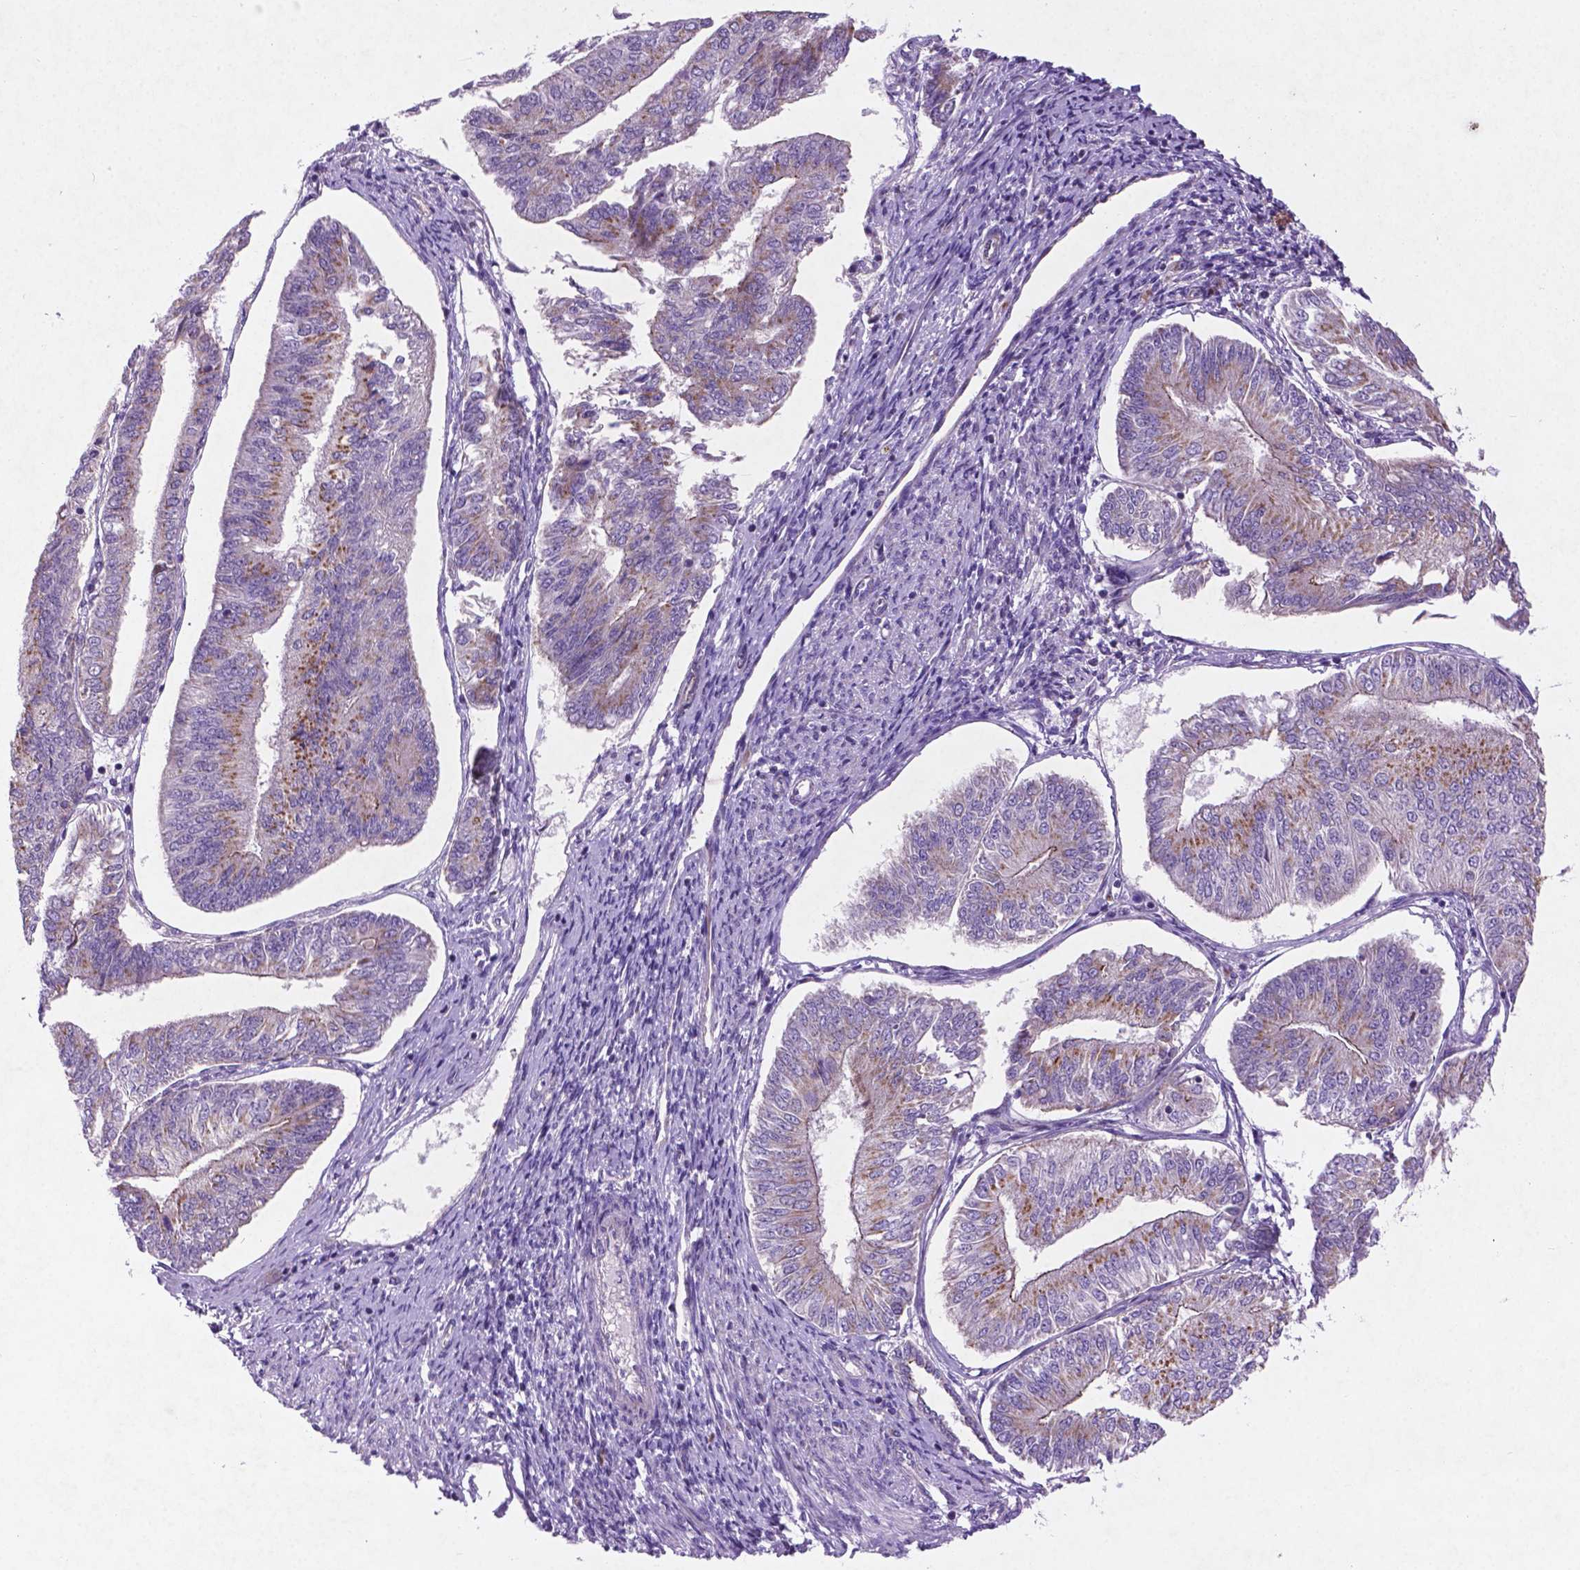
{"staining": {"intensity": "moderate", "quantity": "25%-75%", "location": "cytoplasmic/membranous"}, "tissue": "endometrial cancer", "cell_type": "Tumor cells", "image_type": "cancer", "snomed": [{"axis": "morphology", "description": "Adenocarcinoma, NOS"}, {"axis": "topography", "description": "Endometrium"}], "caption": "DAB immunohistochemical staining of human endometrial cancer reveals moderate cytoplasmic/membranous protein staining in about 25%-75% of tumor cells. (DAB IHC with brightfield microscopy, high magnification).", "gene": "ATG4D", "patient": {"sex": "female", "age": 58}}